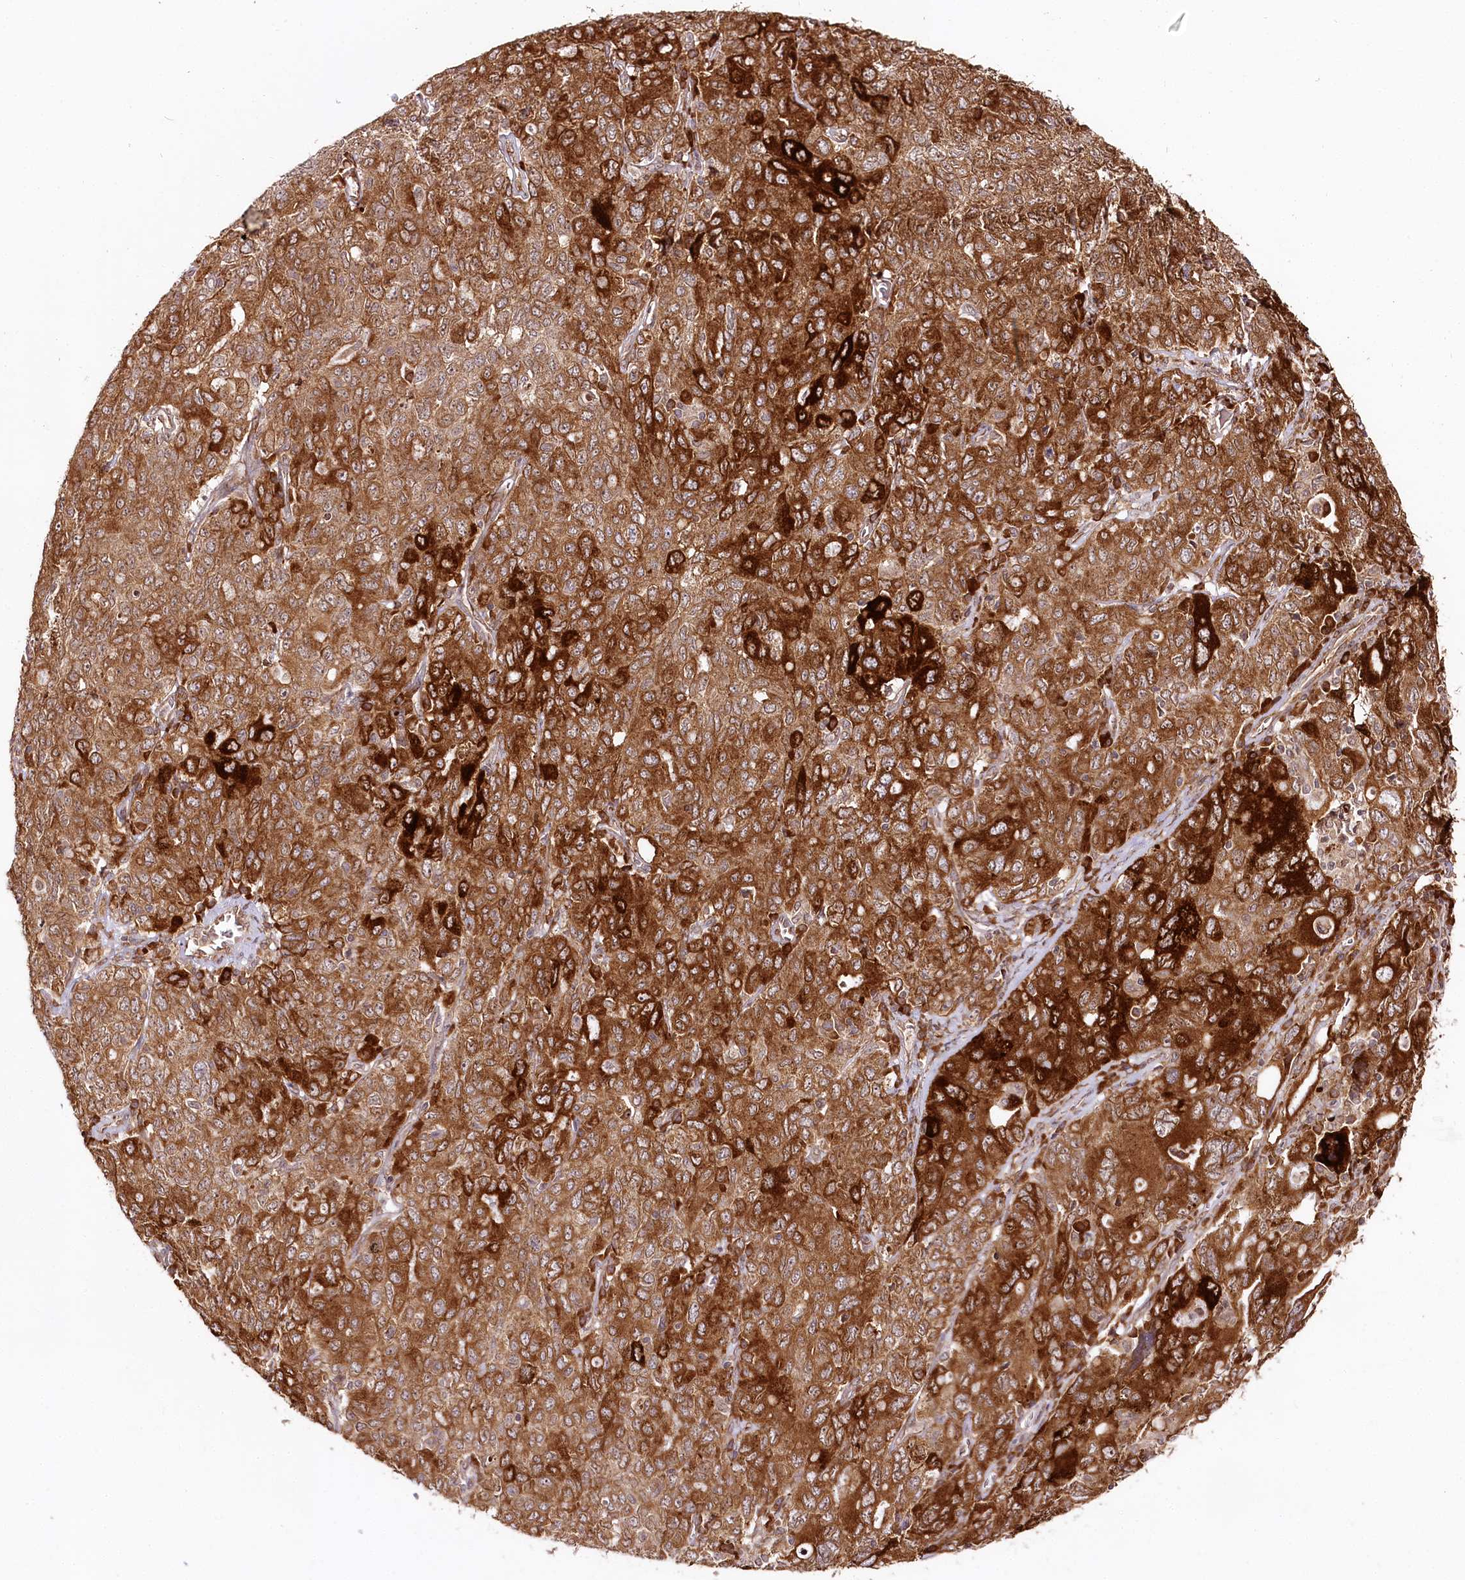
{"staining": {"intensity": "strong", "quantity": ">75%", "location": "cytoplasmic/membranous"}, "tissue": "ovarian cancer", "cell_type": "Tumor cells", "image_type": "cancer", "snomed": [{"axis": "morphology", "description": "Carcinoma, endometroid"}, {"axis": "topography", "description": "Ovary"}], "caption": "Human ovarian cancer stained with a protein marker displays strong staining in tumor cells.", "gene": "ENSG00000144785", "patient": {"sex": "female", "age": 62}}